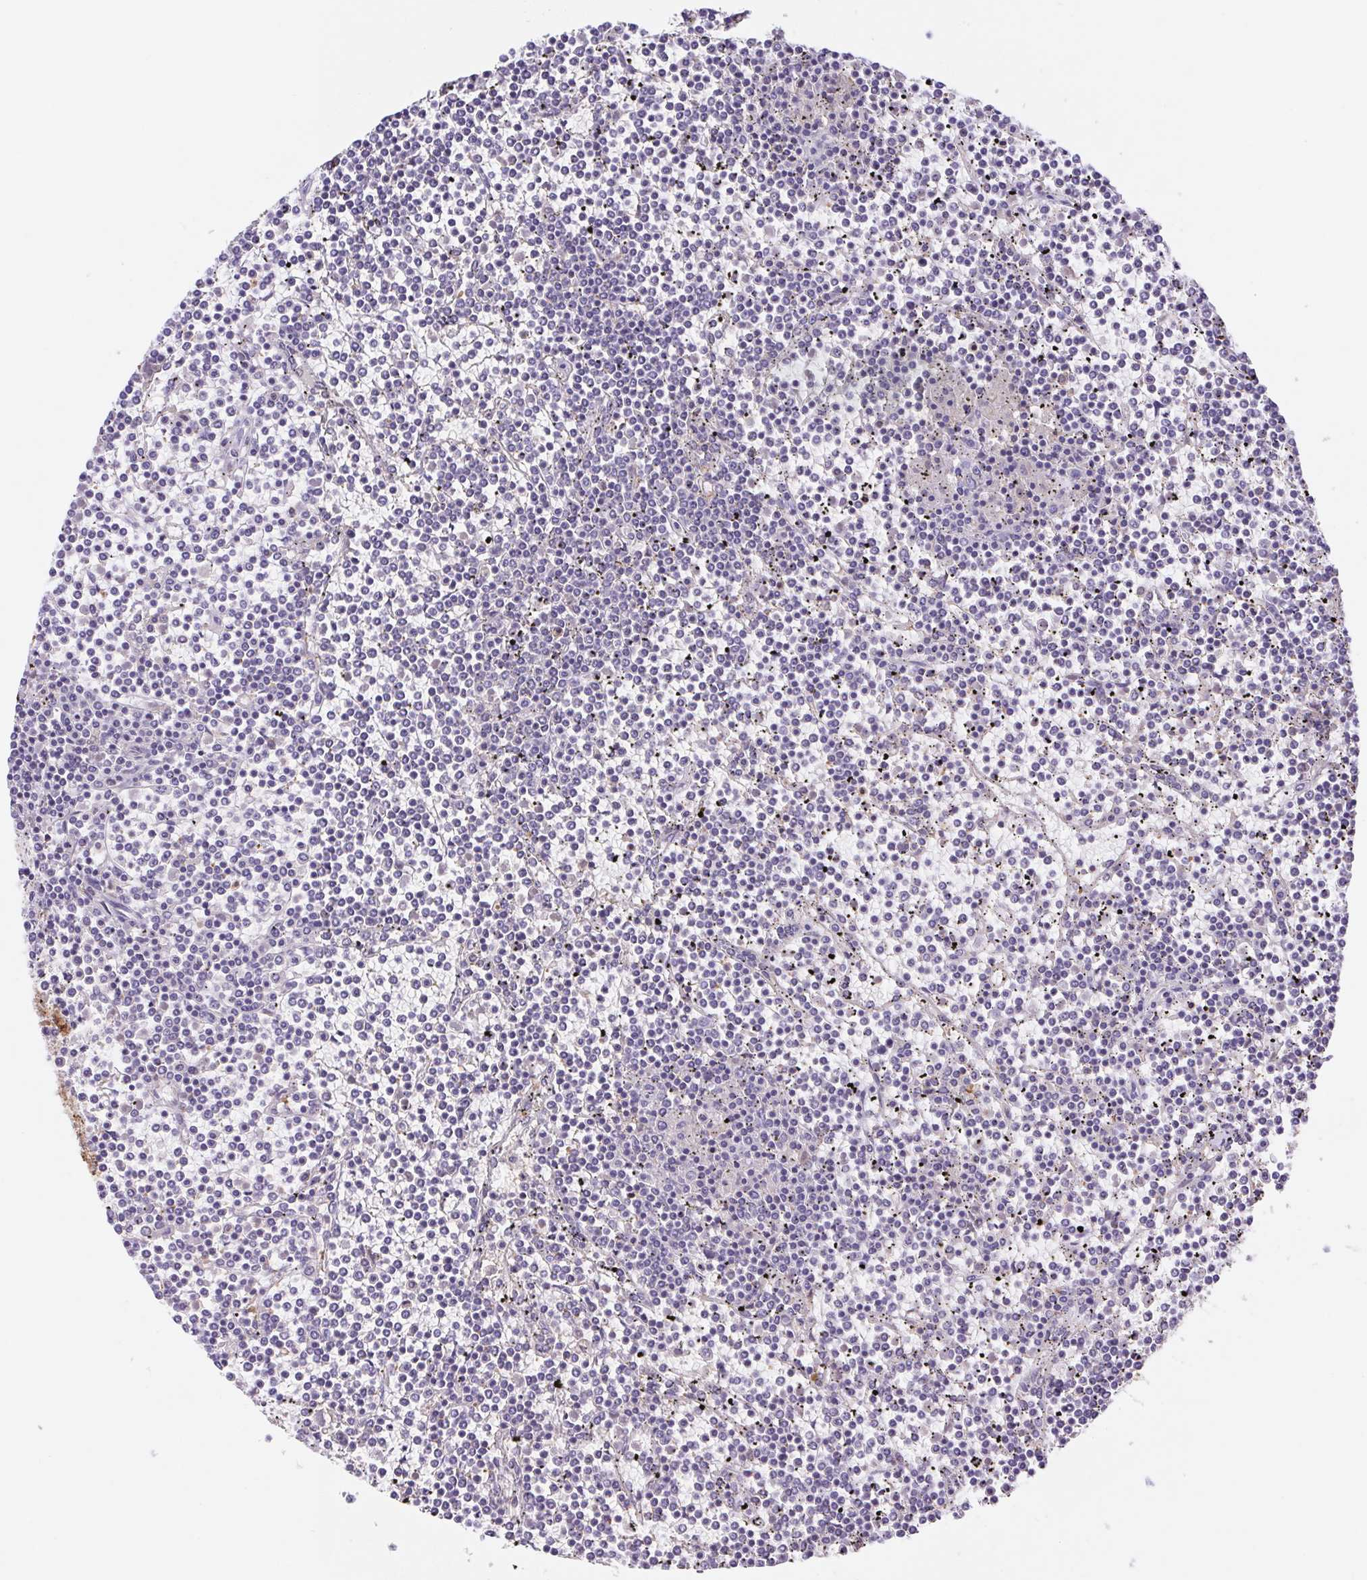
{"staining": {"intensity": "negative", "quantity": "none", "location": "none"}, "tissue": "lymphoma", "cell_type": "Tumor cells", "image_type": "cancer", "snomed": [{"axis": "morphology", "description": "Malignant lymphoma, non-Hodgkin's type, Low grade"}, {"axis": "topography", "description": "Spleen"}], "caption": "Tumor cells are negative for protein expression in human low-grade malignant lymphoma, non-Hodgkin's type.", "gene": "L3MBTL4", "patient": {"sex": "female", "age": 19}}